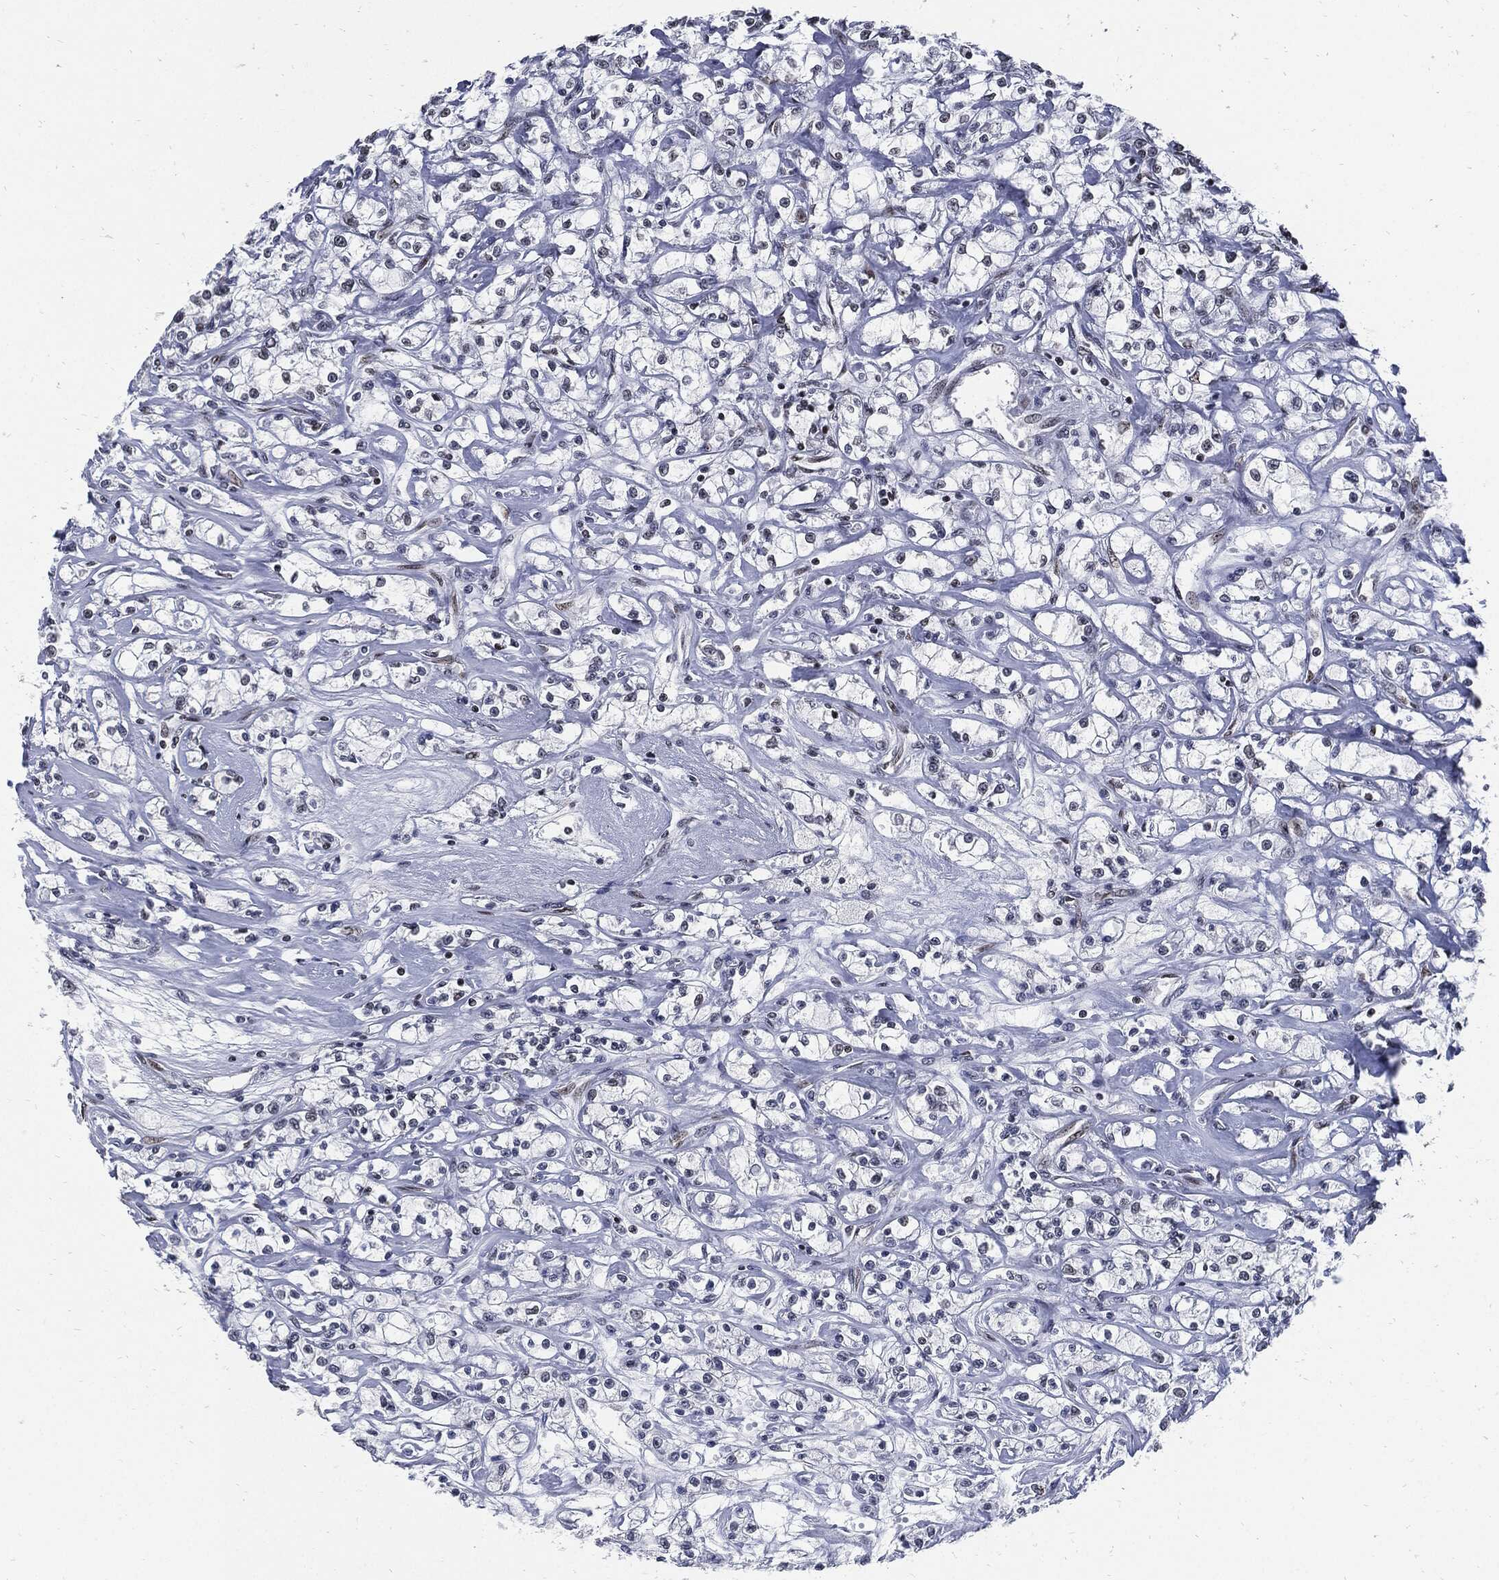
{"staining": {"intensity": "negative", "quantity": "none", "location": "none"}, "tissue": "renal cancer", "cell_type": "Tumor cells", "image_type": "cancer", "snomed": [{"axis": "morphology", "description": "Adenocarcinoma, NOS"}, {"axis": "topography", "description": "Kidney"}], "caption": "This photomicrograph is of renal cancer (adenocarcinoma) stained with IHC to label a protein in brown with the nuclei are counter-stained blue. There is no expression in tumor cells.", "gene": "TERF2", "patient": {"sex": "female", "age": 59}}